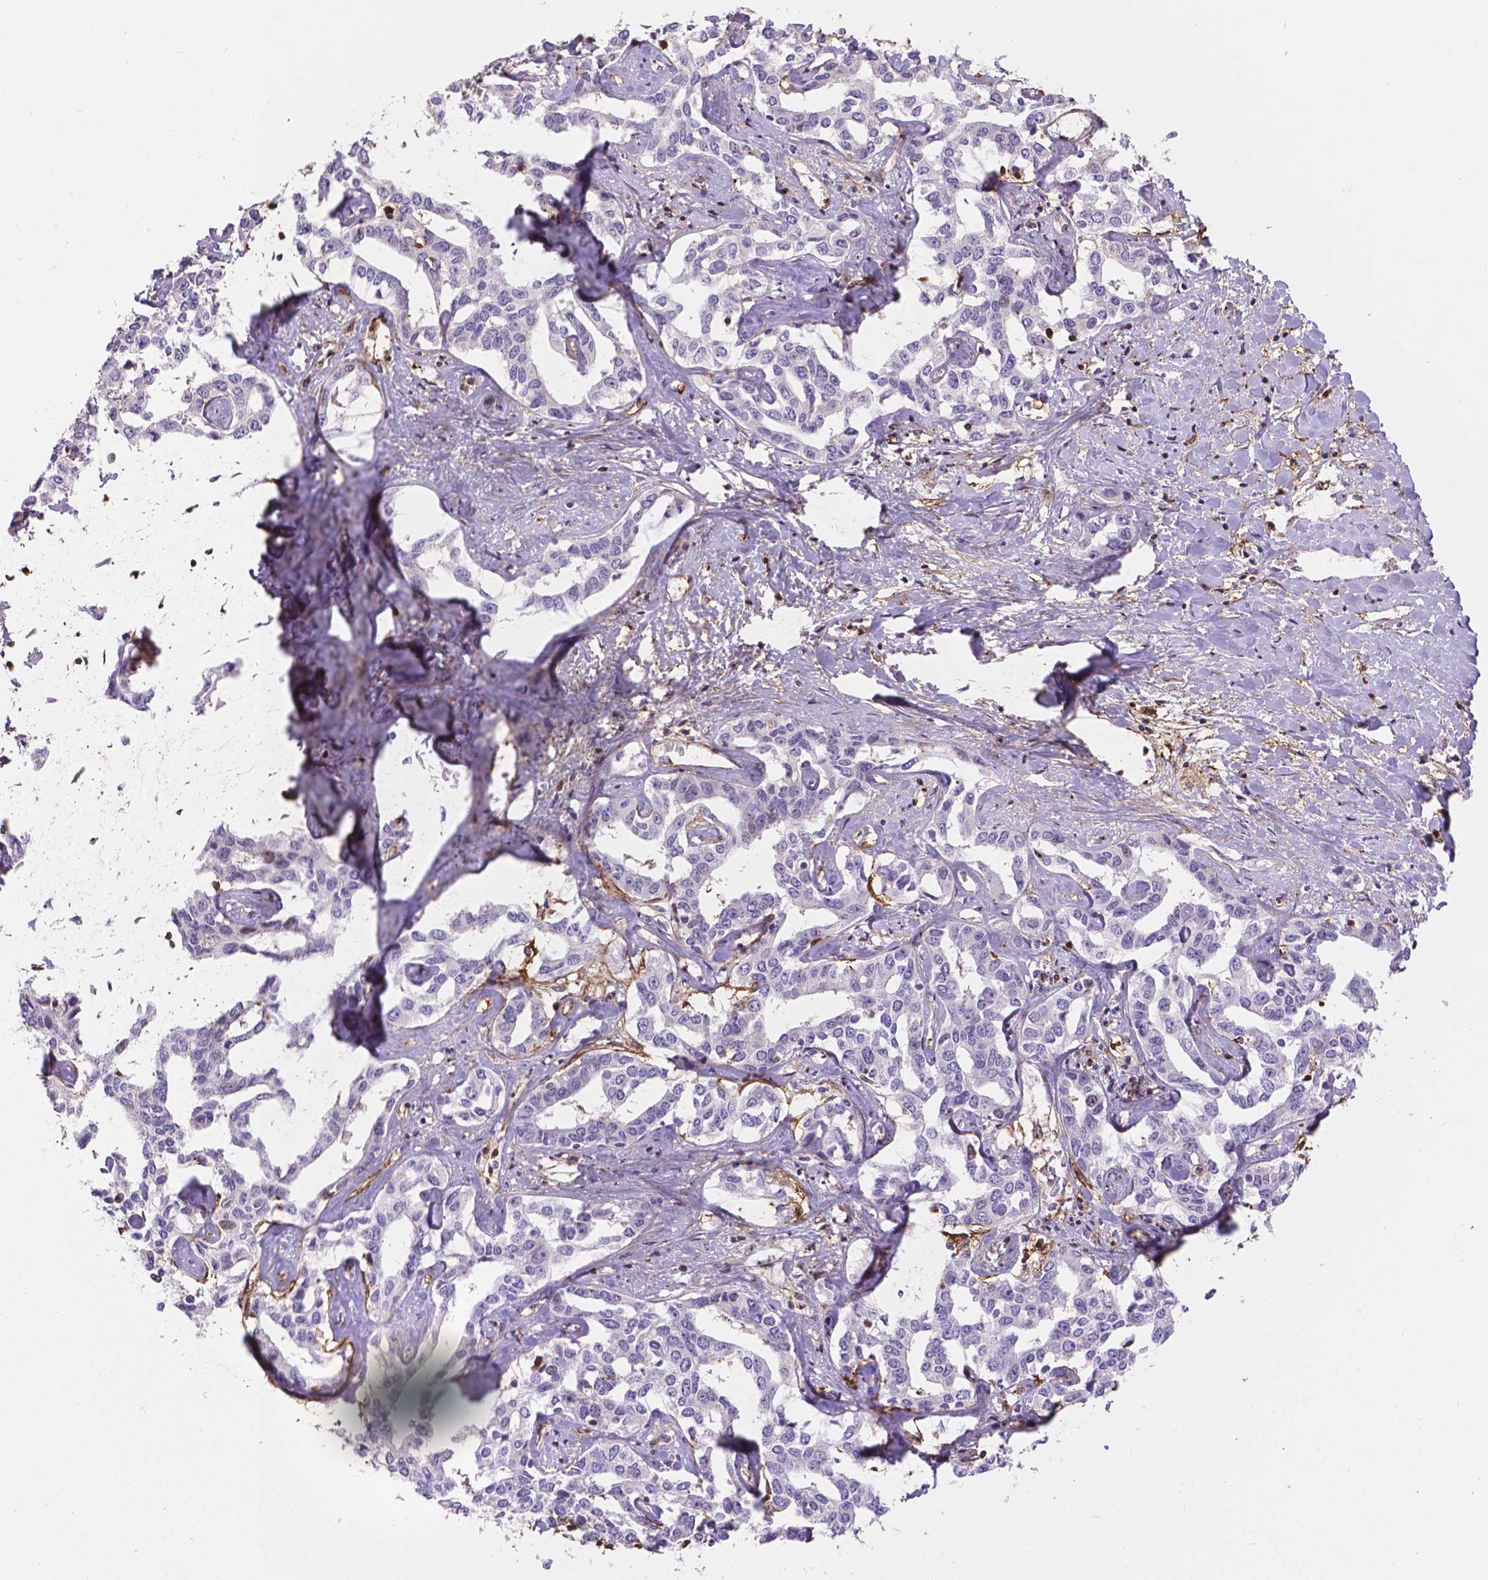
{"staining": {"intensity": "negative", "quantity": "none", "location": "none"}, "tissue": "liver cancer", "cell_type": "Tumor cells", "image_type": "cancer", "snomed": [{"axis": "morphology", "description": "Cholangiocarcinoma"}, {"axis": "topography", "description": "Liver"}], "caption": "Immunohistochemical staining of human liver cancer (cholangiocarcinoma) exhibits no significant positivity in tumor cells.", "gene": "ACAD10", "patient": {"sex": "male", "age": 59}}